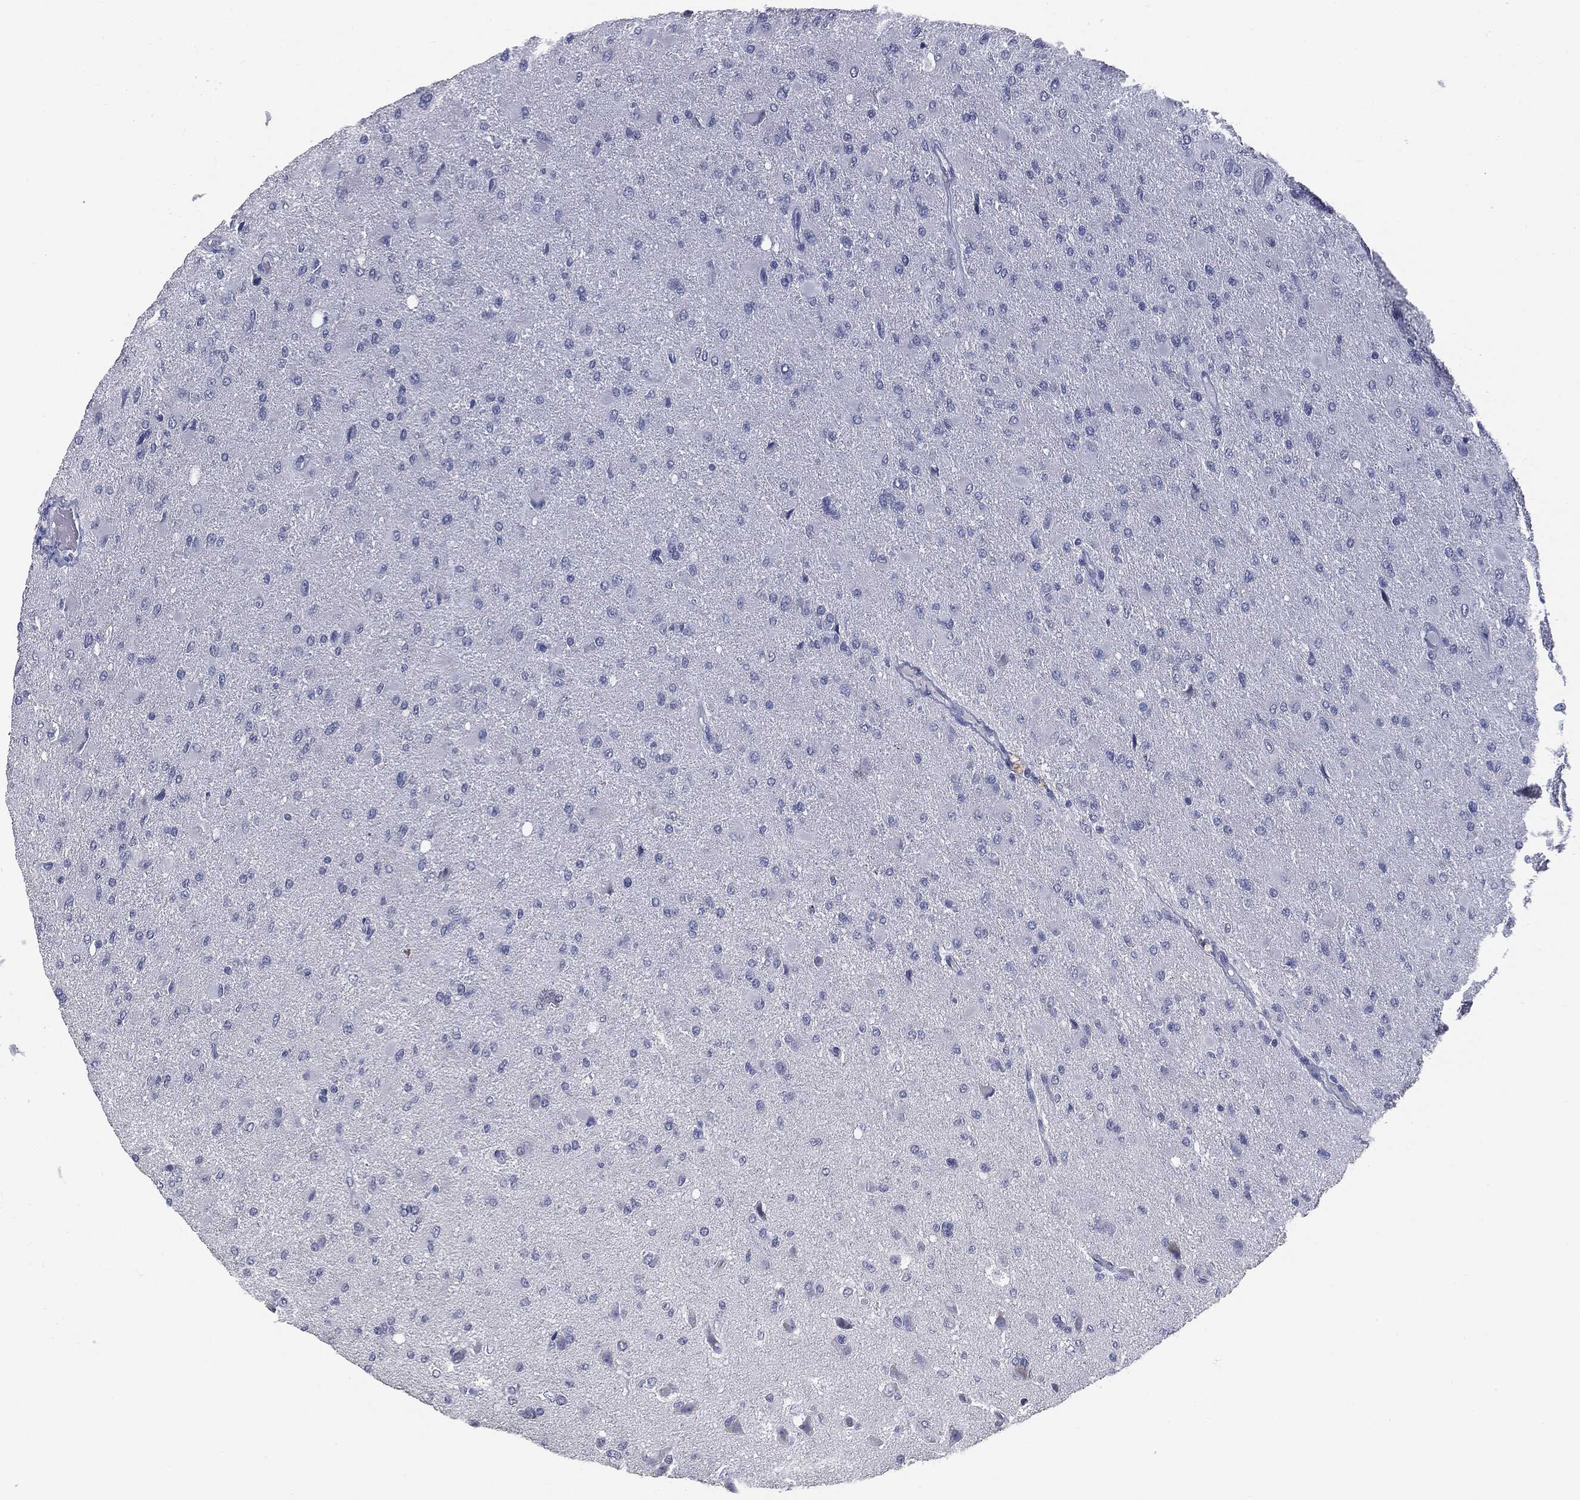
{"staining": {"intensity": "negative", "quantity": "none", "location": "none"}, "tissue": "glioma", "cell_type": "Tumor cells", "image_type": "cancer", "snomed": [{"axis": "morphology", "description": "Glioma, malignant, High grade"}, {"axis": "topography", "description": "Cerebral cortex"}], "caption": "A photomicrograph of human malignant high-grade glioma is negative for staining in tumor cells.", "gene": "MUC1", "patient": {"sex": "female", "age": 36}}